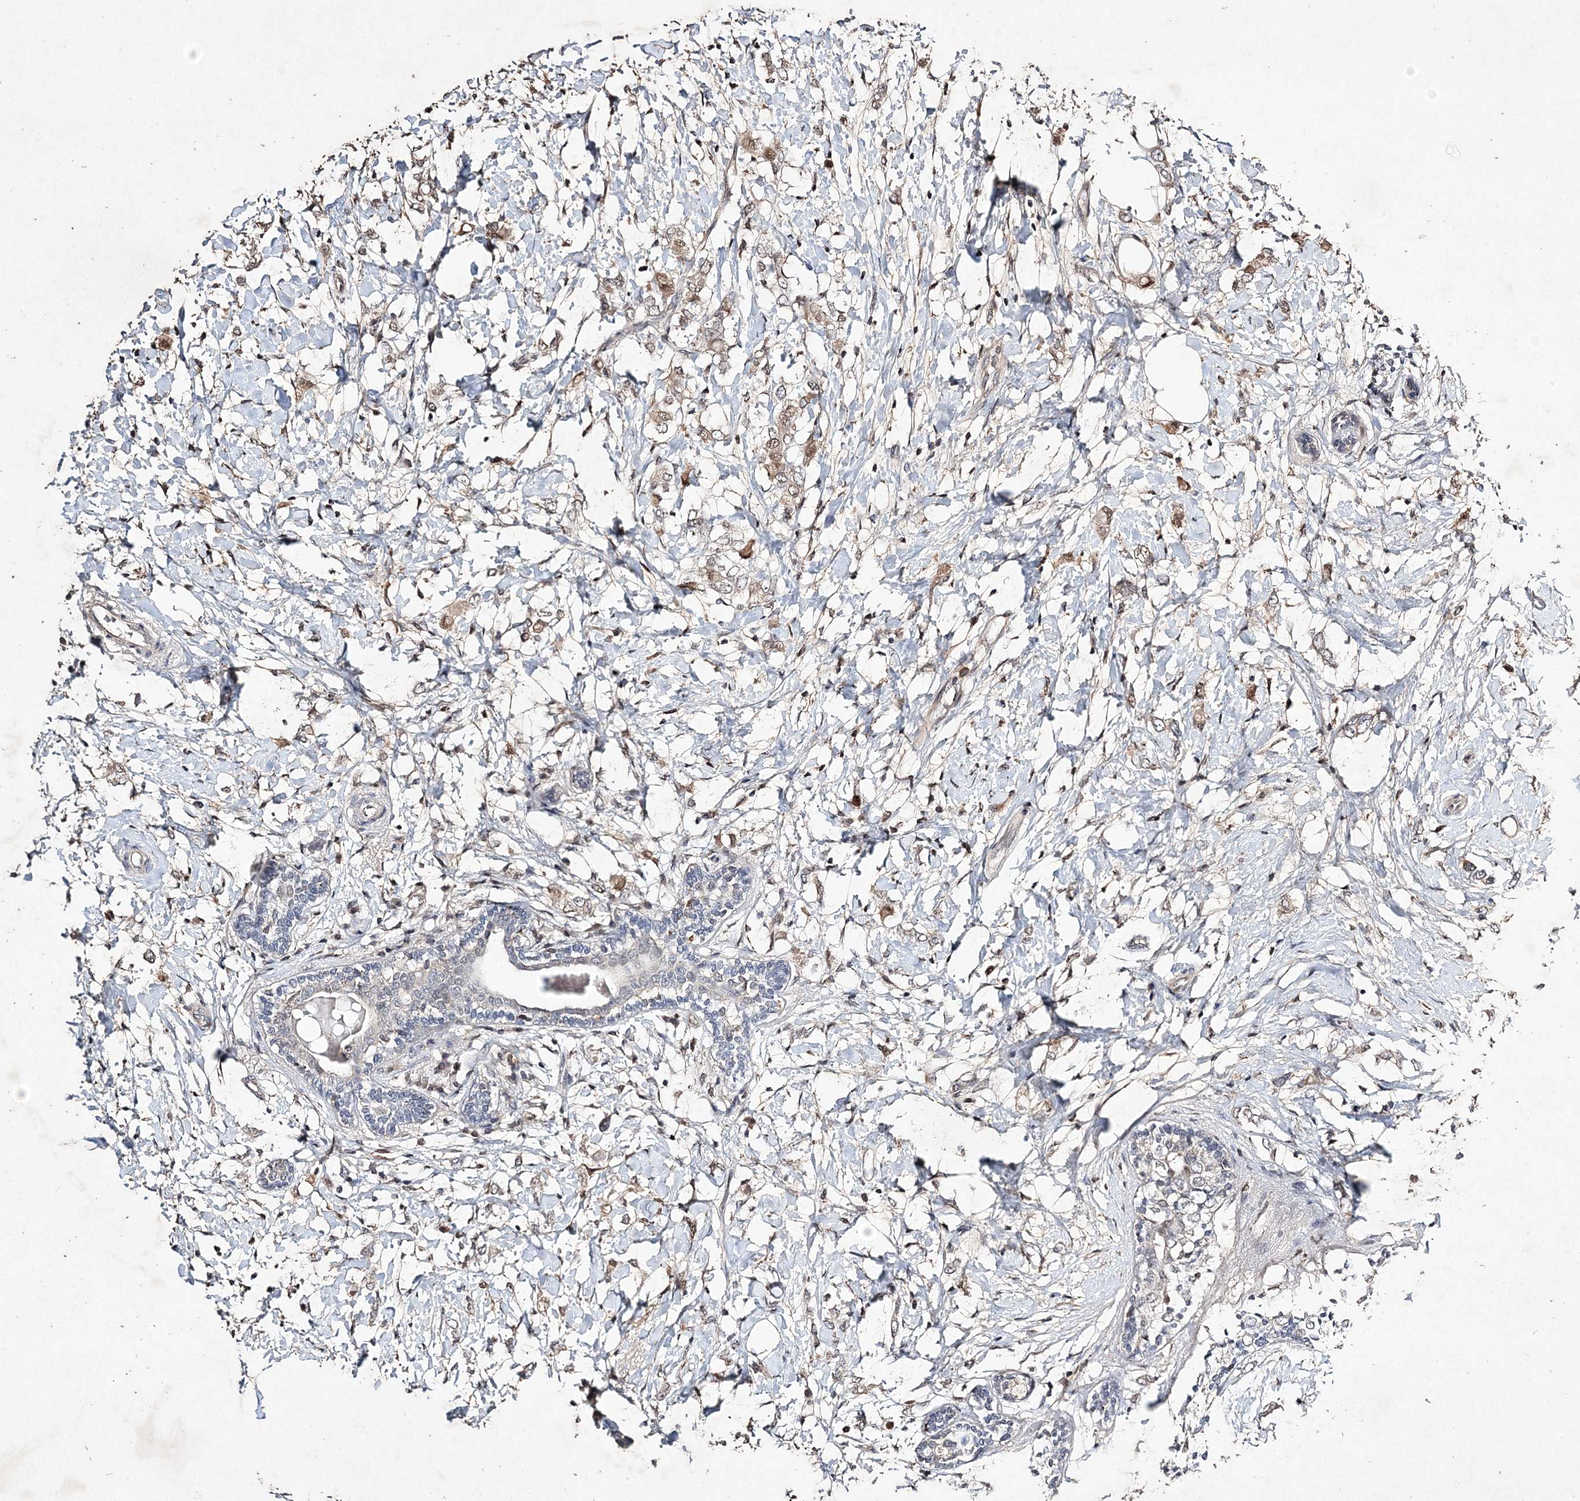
{"staining": {"intensity": "weak", "quantity": "25%-75%", "location": "cytoplasmic/membranous,nuclear"}, "tissue": "breast cancer", "cell_type": "Tumor cells", "image_type": "cancer", "snomed": [{"axis": "morphology", "description": "Normal tissue, NOS"}, {"axis": "morphology", "description": "Lobular carcinoma"}, {"axis": "topography", "description": "Breast"}], "caption": "An image showing weak cytoplasmic/membranous and nuclear staining in approximately 25%-75% of tumor cells in breast lobular carcinoma, as visualized by brown immunohistochemical staining.", "gene": "C3orf38", "patient": {"sex": "female", "age": 47}}